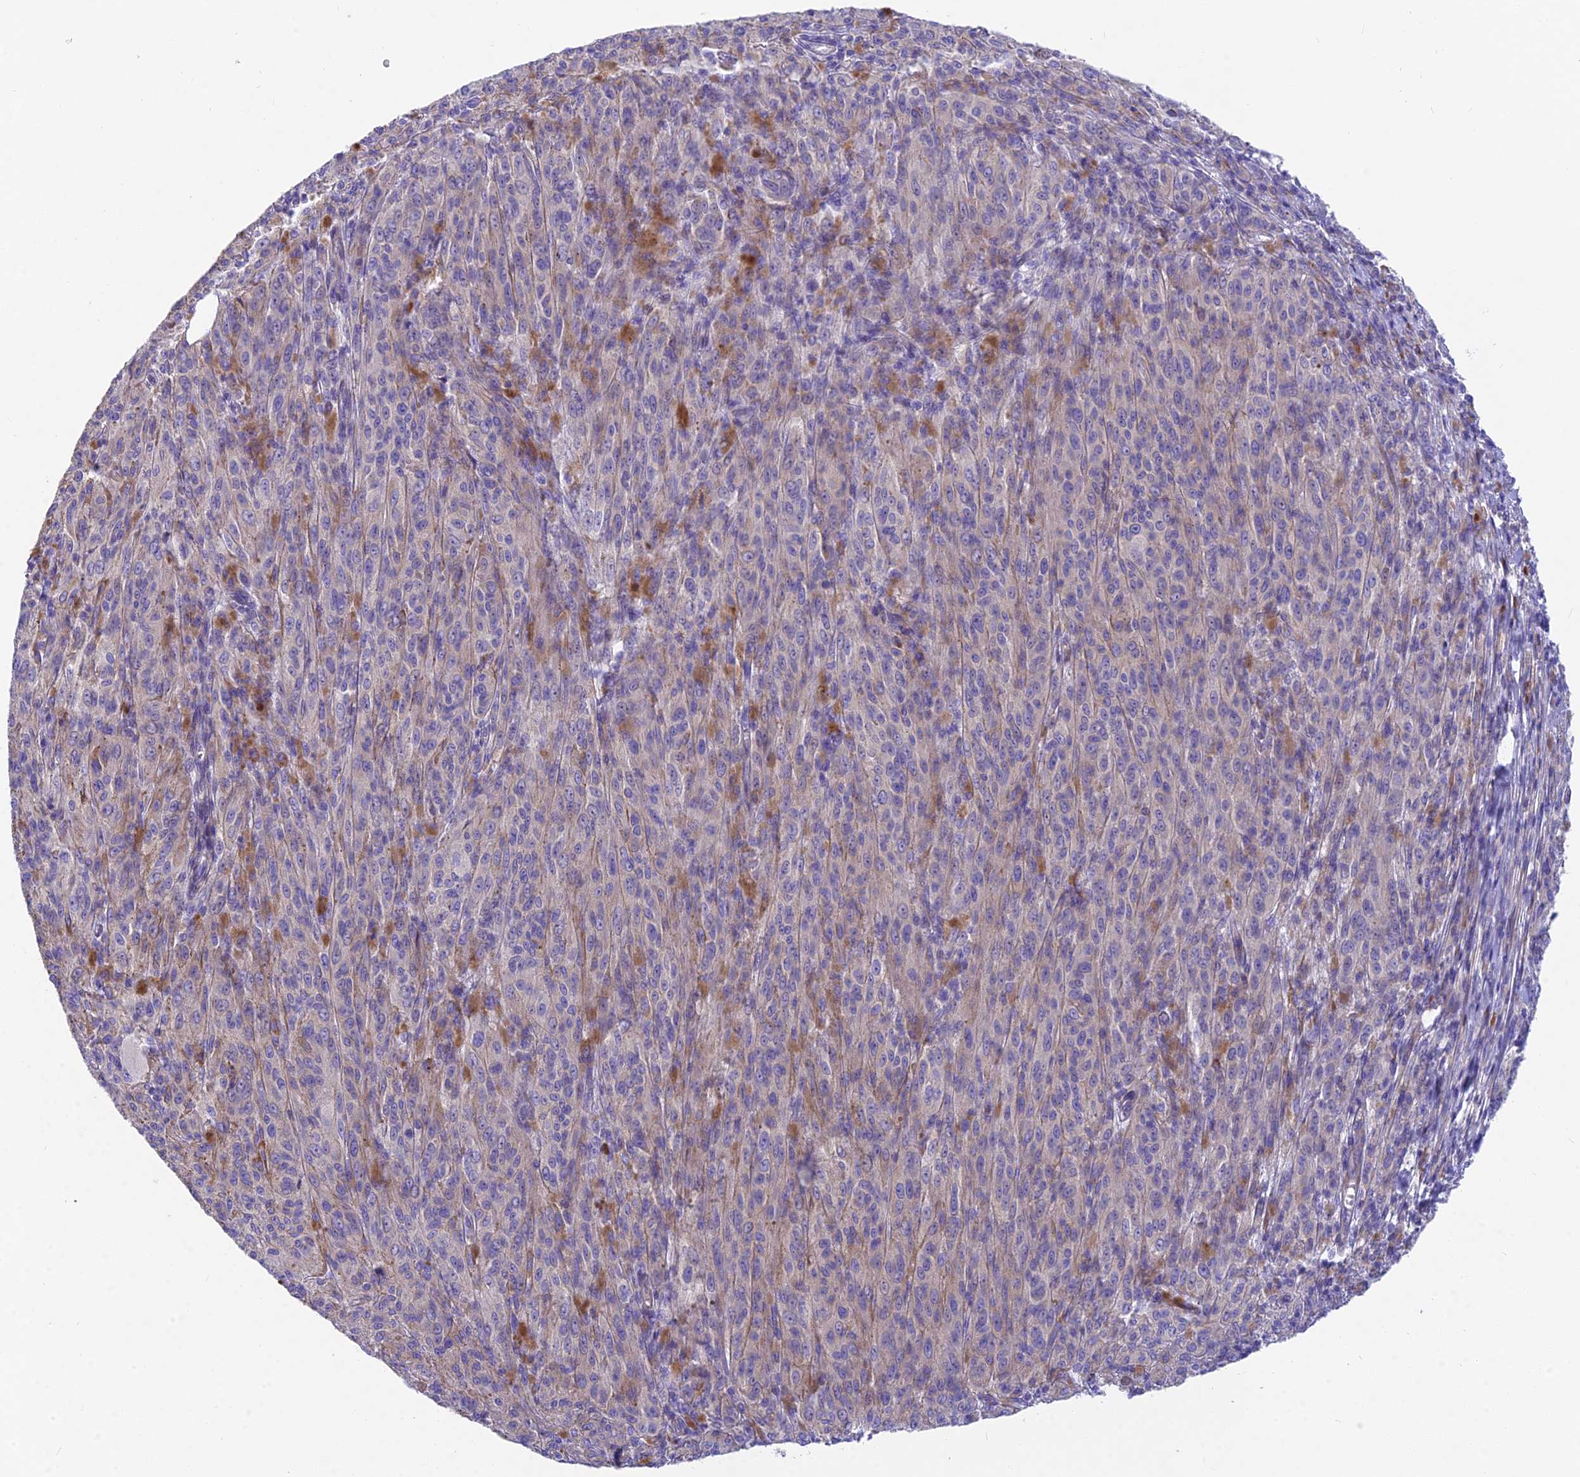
{"staining": {"intensity": "weak", "quantity": "25%-75%", "location": "cytoplasmic/membranous"}, "tissue": "melanoma", "cell_type": "Tumor cells", "image_type": "cancer", "snomed": [{"axis": "morphology", "description": "Malignant melanoma, NOS"}, {"axis": "topography", "description": "Skin"}], "caption": "Tumor cells show weak cytoplasmic/membranous expression in about 25%-75% of cells in melanoma.", "gene": "MVB12A", "patient": {"sex": "female", "age": 52}}